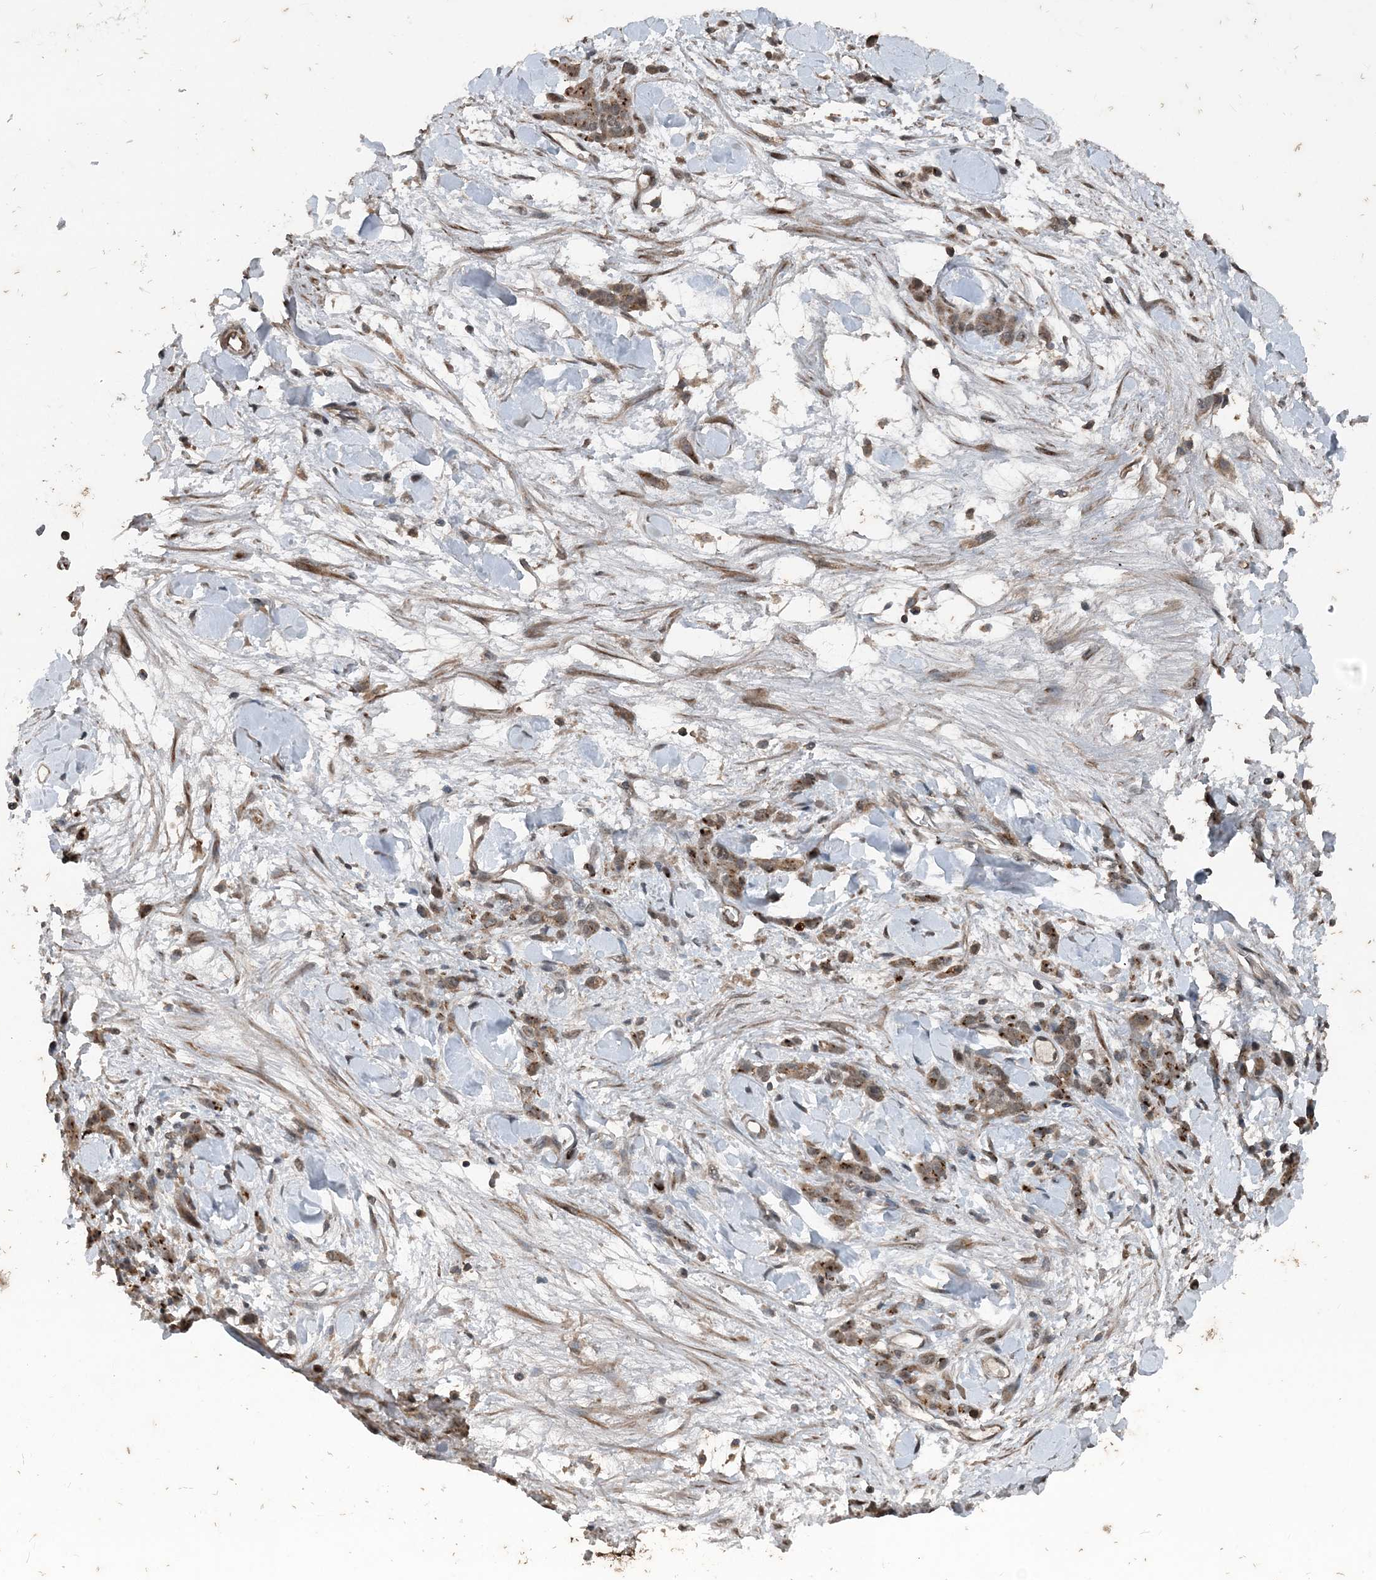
{"staining": {"intensity": "moderate", "quantity": ">75%", "location": "cytoplasmic/membranous"}, "tissue": "stomach cancer", "cell_type": "Tumor cells", "image_type": "cancer", "snomed": [{"axis": "morphology", "description": "Normal tissue, NOS"}, {"axis": "morphology", "description": "Adenocarcinoma, NOS"}, {"axis": "topography", "description": "Stomach"}], "caption": "Immunohistochemistry of stomach cancer reveals medium levels of moderate cytoplasmic/membranous expression in approximately >75% of tumor cells. The staining is performed using DAB (3,3'-diaminobenzidine) brown chromogen to label protein expression. The nuclei are counter-stained blue using hematoxylin.", "gene": "CFL1", "patient": {"sex": "male", "age": 82}}